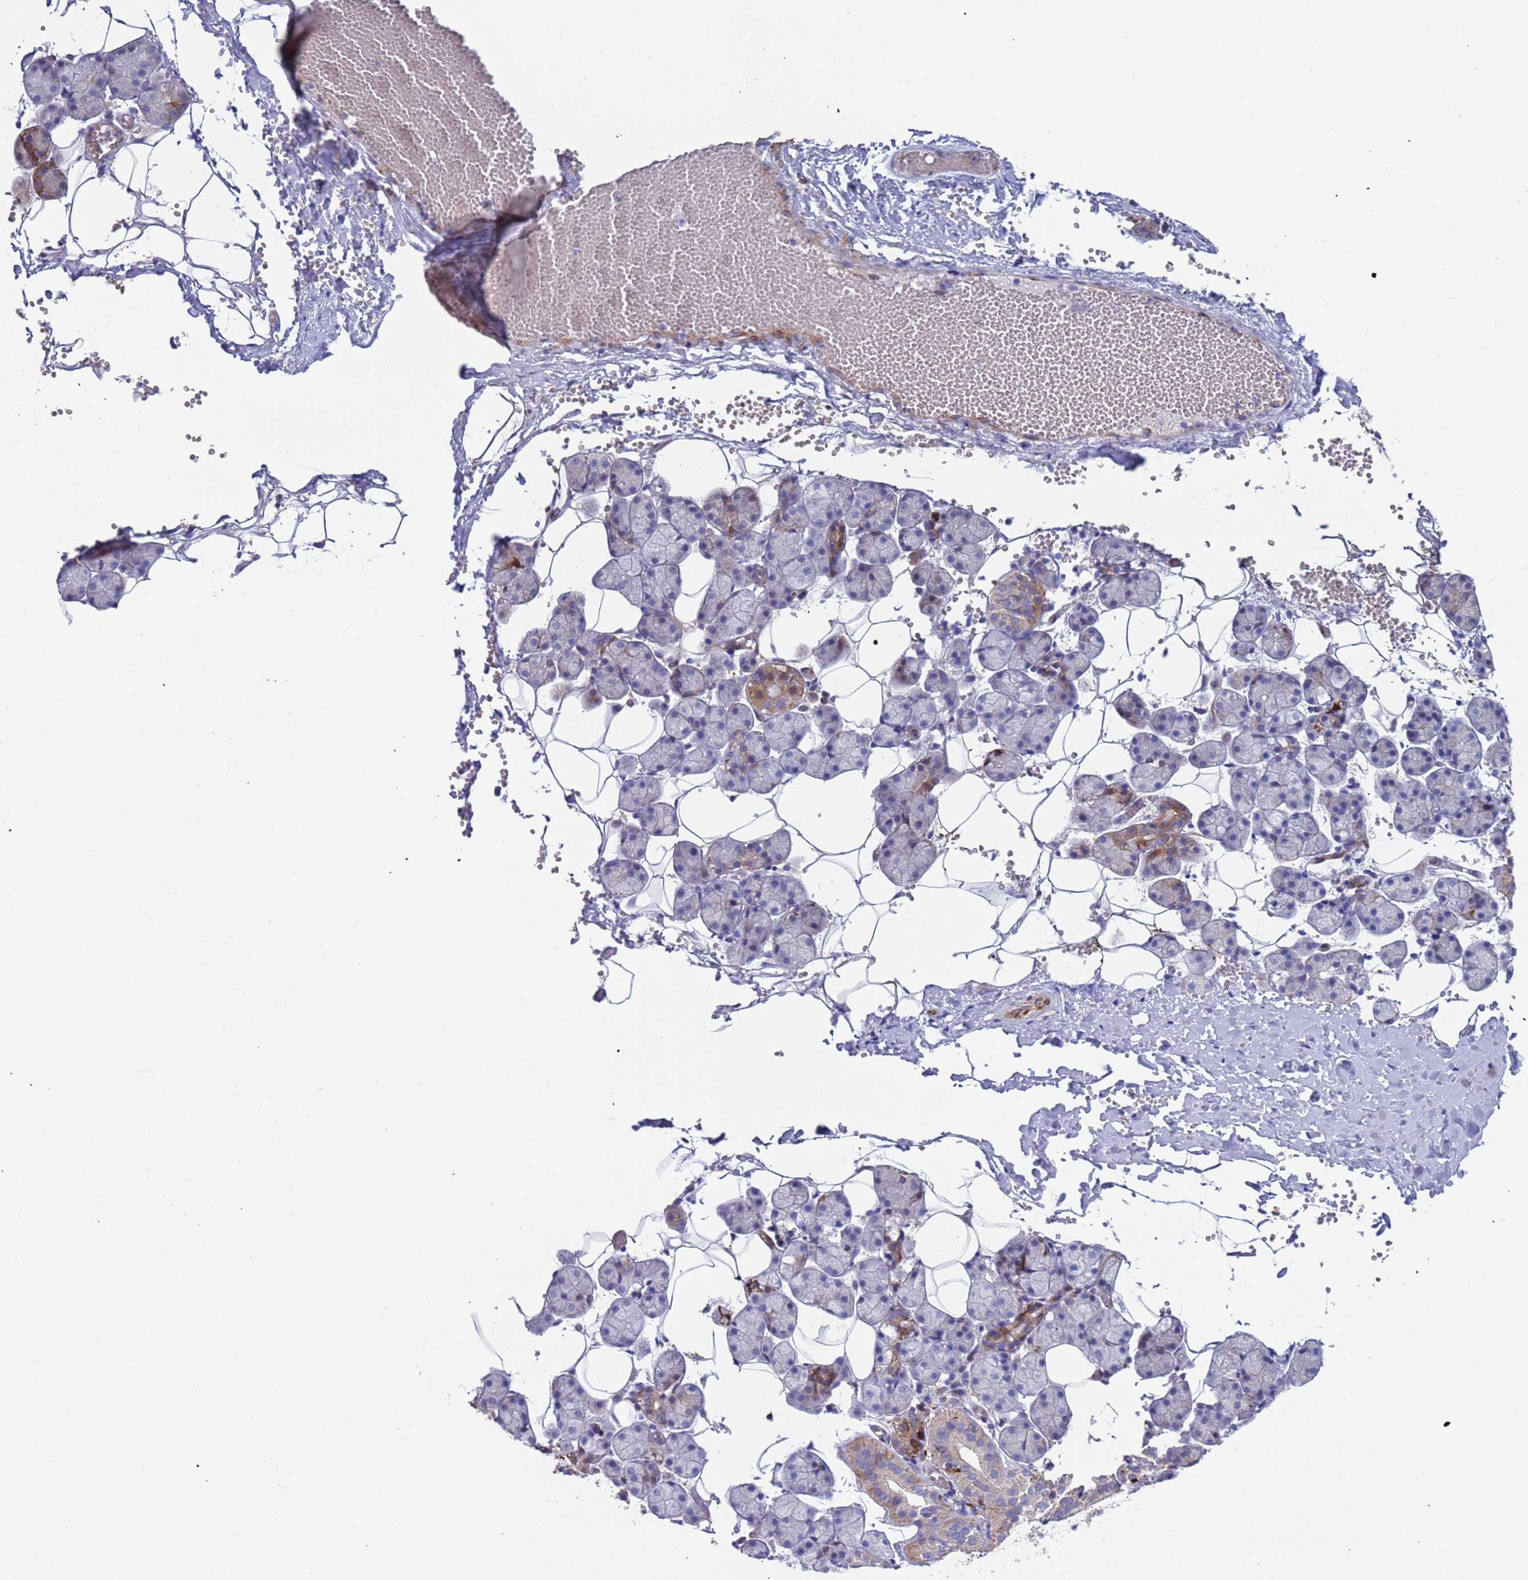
{"staining": {"intensity": "moderate", "quantity": "25%-75%", "location": "cytoplasmic/membranous"}, "tissue": "salivary gland", "cell_type": "Glandular cells", "image_type": "normal", "snomed": [{"axis": "morphology", "description": "Normal tissue, NOS"}, {"axis": "topography", "description": "Salivary gland"}], "caption": "Moderate cytoplasmic/membranous positivity for a protein is identified in about 25%-75% of glandular cells of benign salivary gland using immunohistochemistry (IHC).", "gene": "GREB1L", "patient": {"sex": "female", "age": 33}}